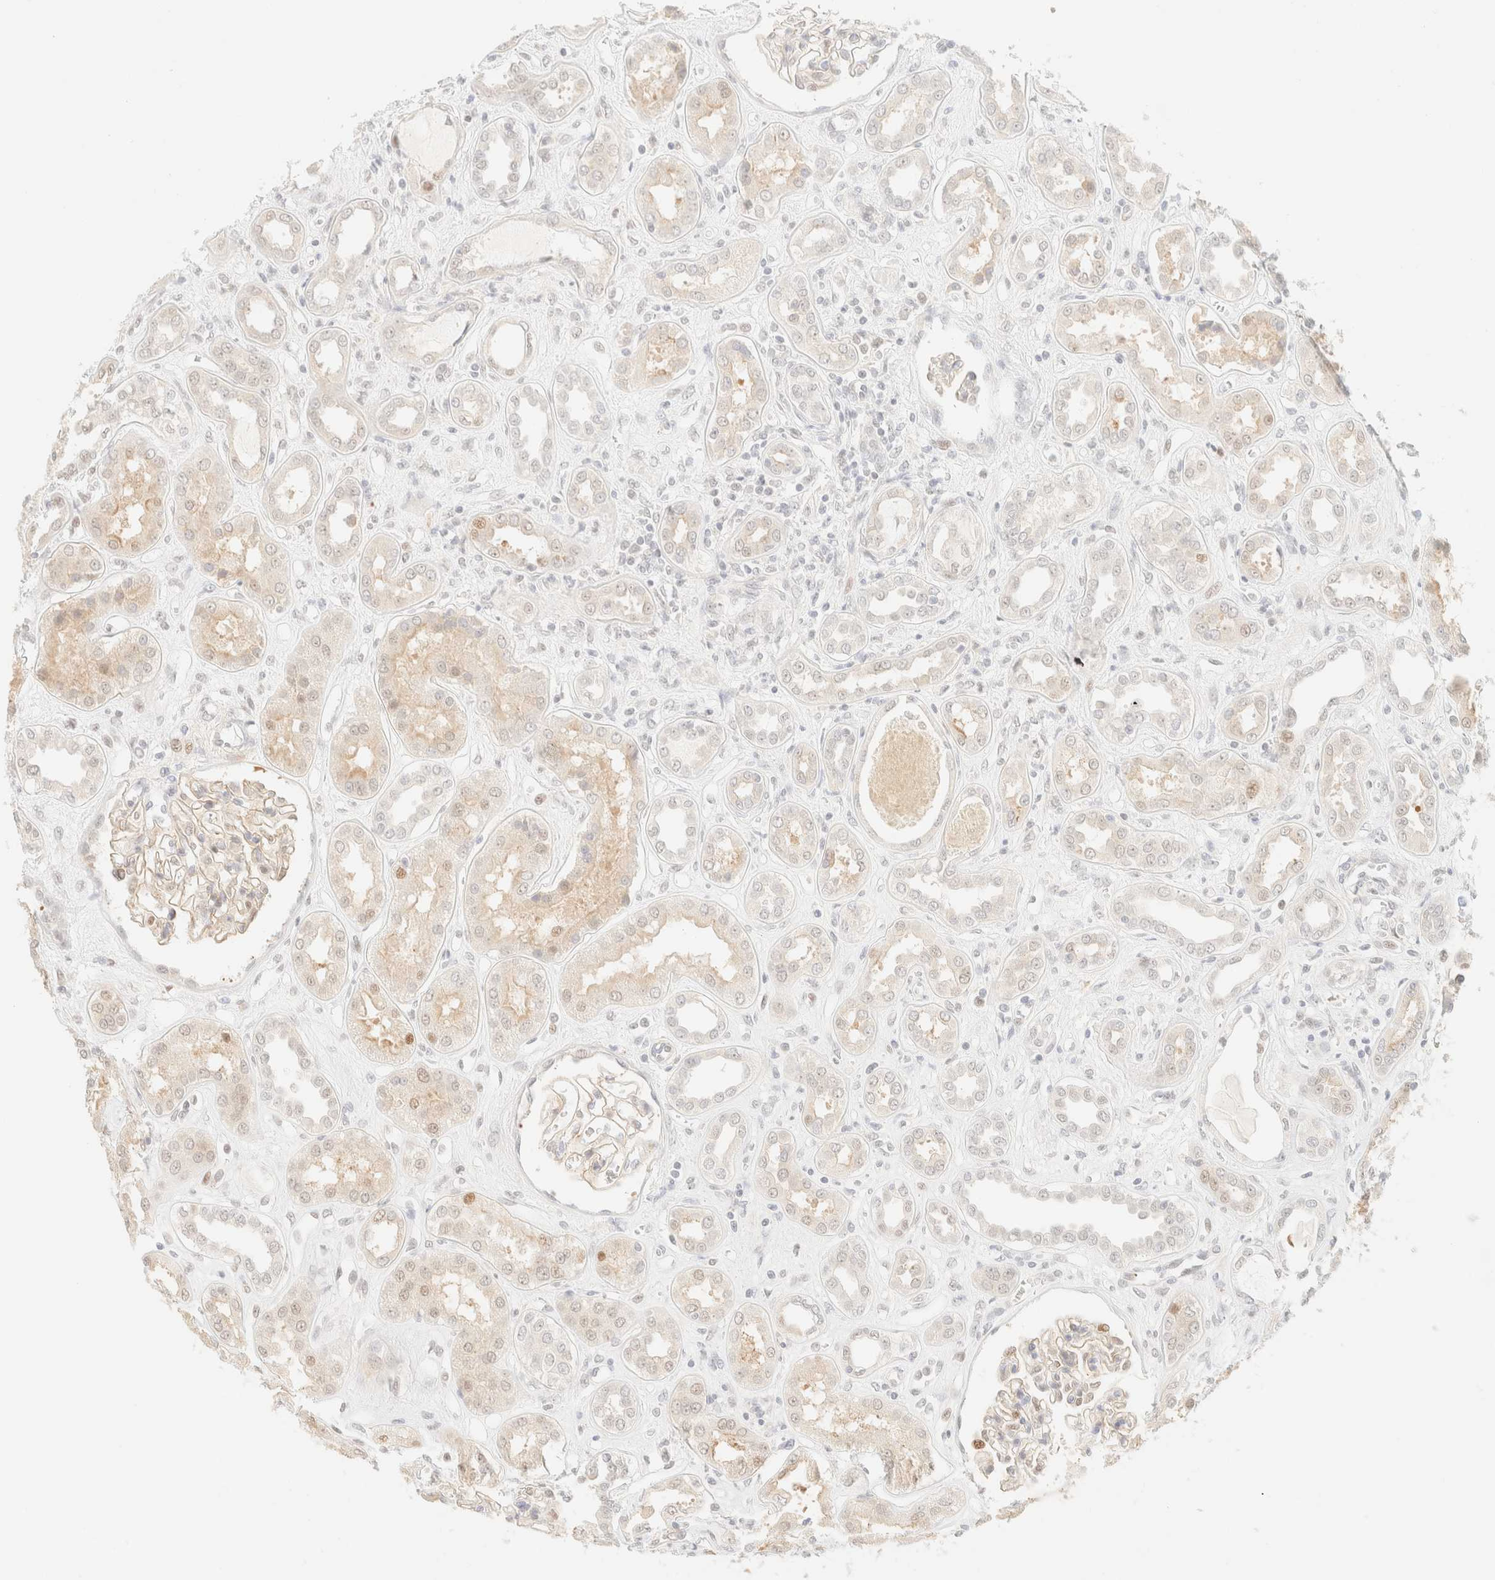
{"staining": {"intensity": "moderate", "quantity": "25%-75%", "location": "cytoplasmic/membranous,nuclear"}, "tissue": "kidney", "cell_type": "Cells in glomeruli", "image_type": "normal", "snomed": [{"axis": "morphology", "description": "Normal tissue, NOS"}, {"axis": "topography", "description": "Kidney"}], "caption": "Immunohistochemical staining of unremarkable kidney displays 25%-75% levels of moderate cytoplasmic/membranous,nuclear protein positivity in about 25%-75% of cells in glomeruli. Immunohistochemistry (ihc) stains the protein in brown and the nuclei are stained blue.", "gene": "TSR1", "patient": {"sex": "male", "age": 59}}